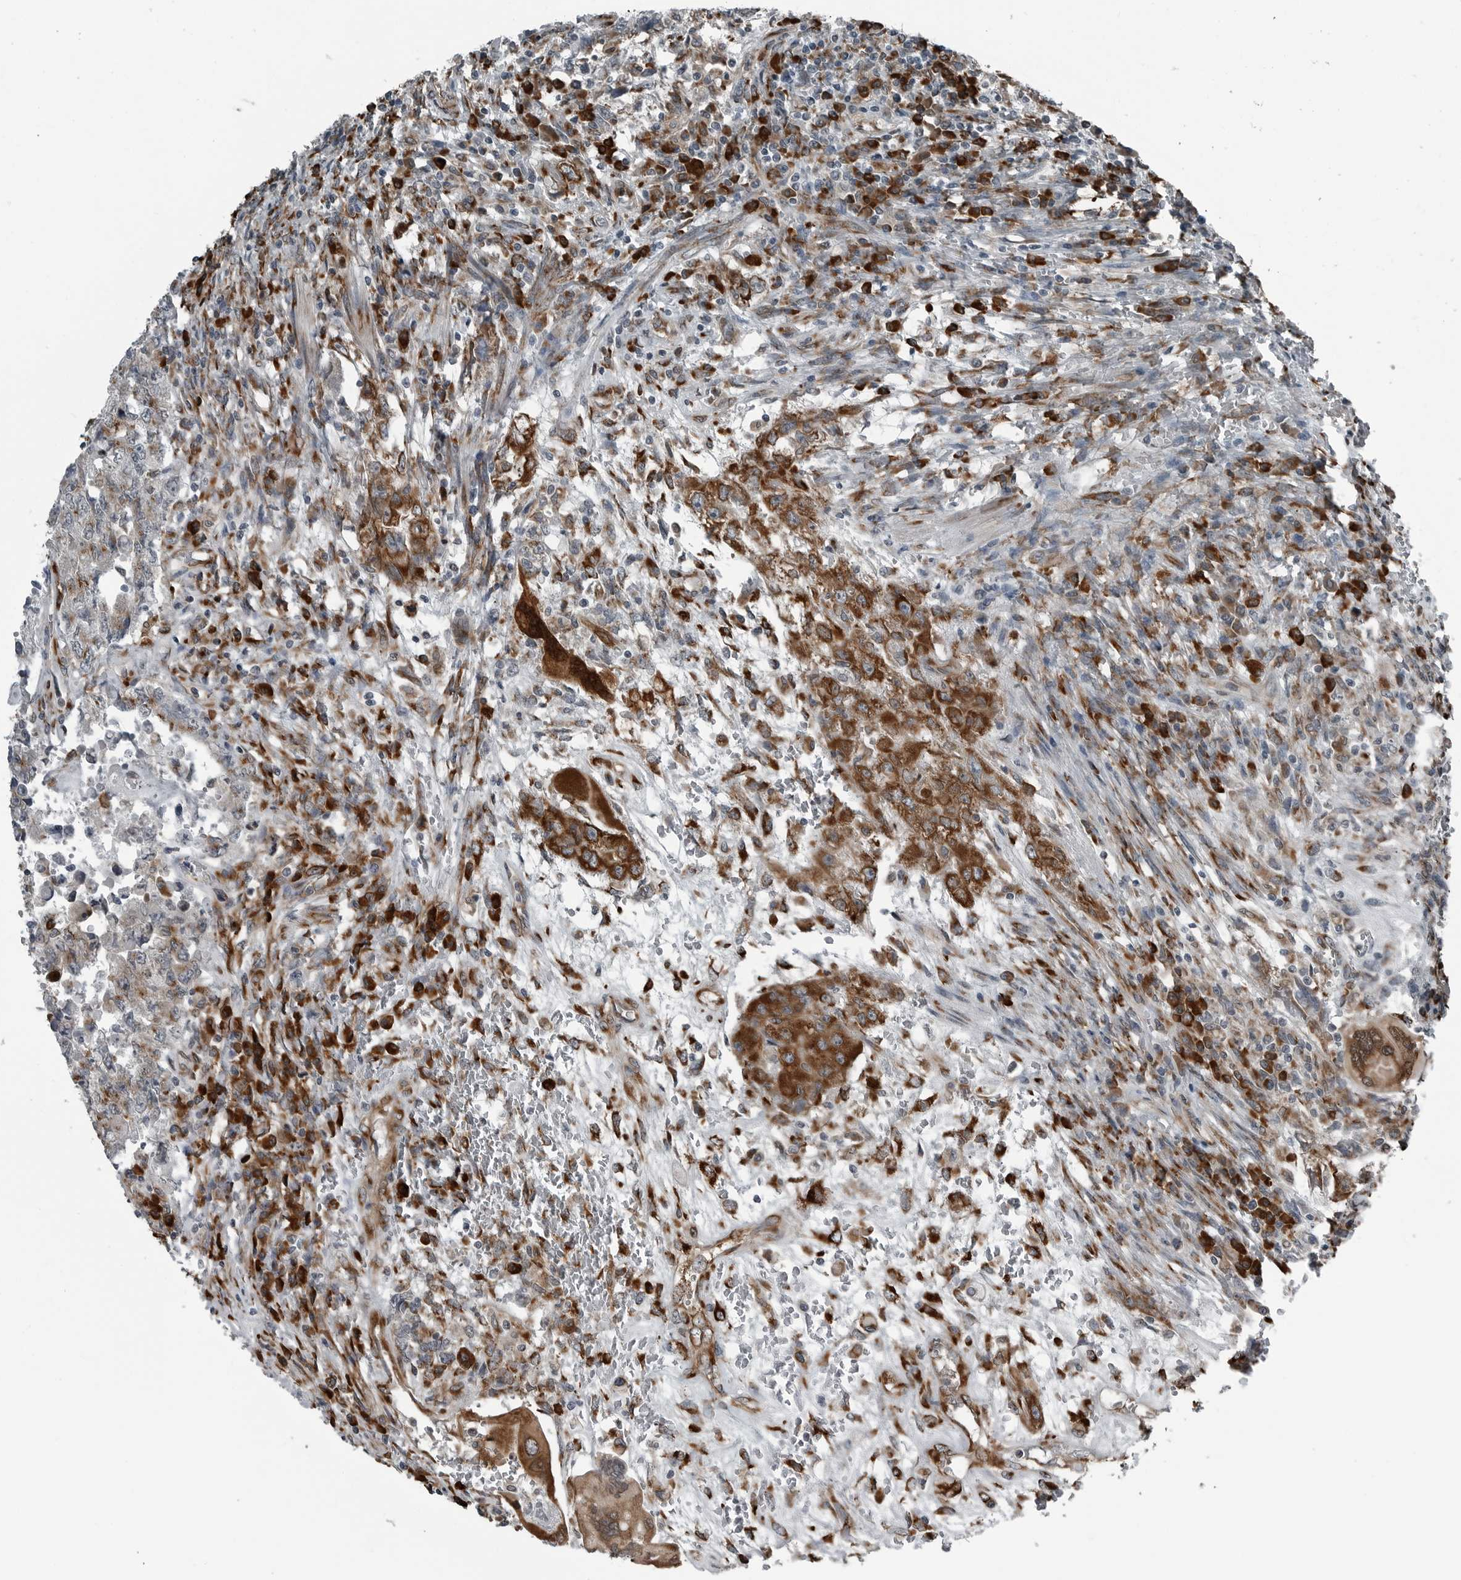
{"staining": {"intensity": "strong", "quantity": ">75%", "location": "cytoplasmic/membranous"}, "tissue": "testis cancer", "cell_type": "Tumor cells", "image_type": "cancer", "snomed": [{"axis": "morphology", "description": "Carcinoma, Embryonal, NOS"}, {"axis": "topography", "description": "Testis"}], "caption": "An image of human testis cancer (embryonal carcinoma) stained for a protein exhibits strong cytoplasmic/membranous brown staining in tumor cells.", "gene": "CEP85", "patient": {"sex": "male", "age": 26}}